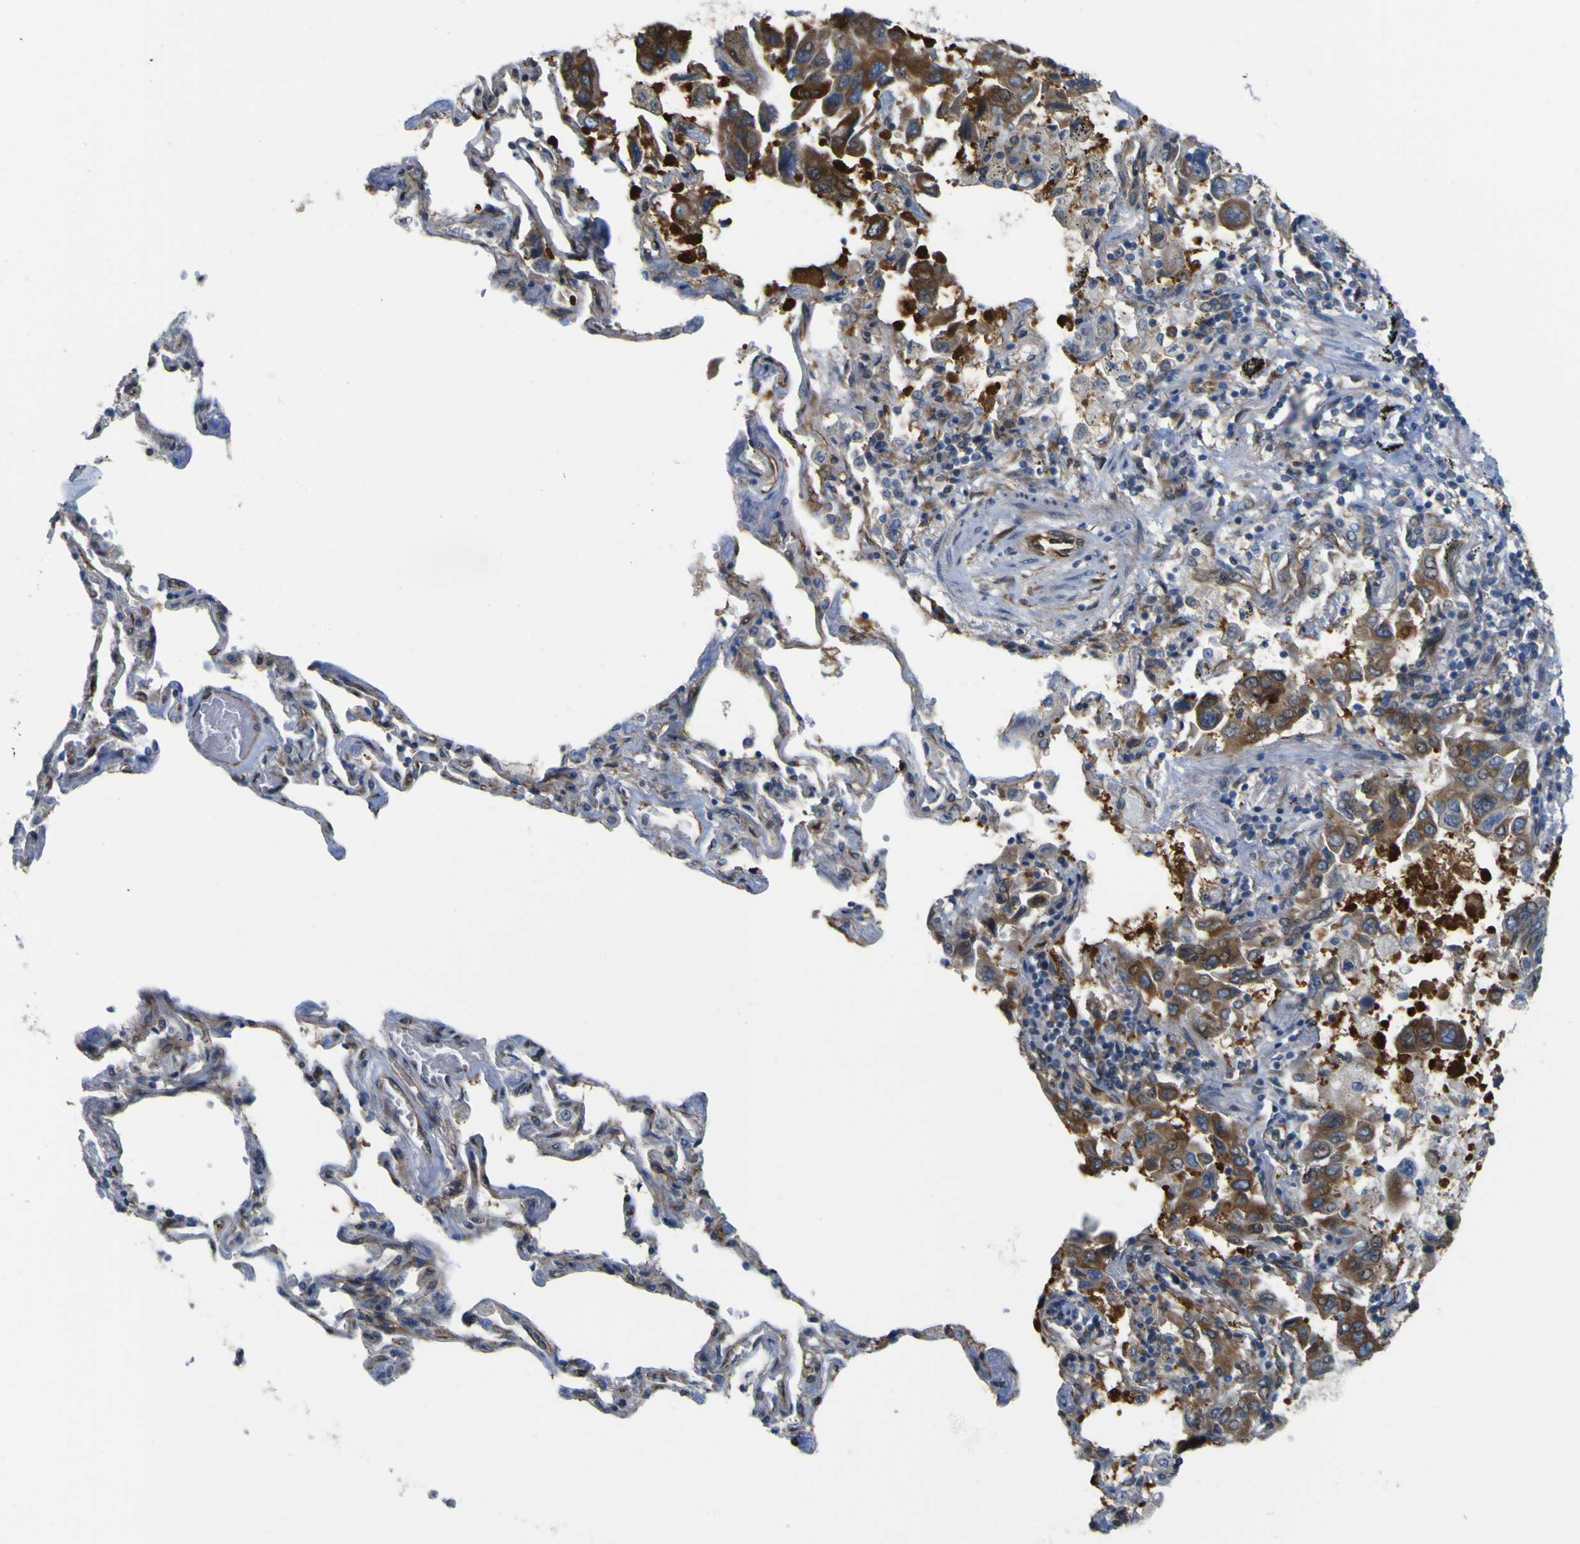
{"staining": {"intensity": "moderate", "quantity": ">75%", "location": "cytoplasmic/membranous"}, "tissue": "lung cancer", "cell_type": "Tumor cells", "image_type": "cancer", "snomed": [{"axis": "morphology", "description": "Adenocarcinoma, NOS"}, {"axis": "topography", "description": "Lung"}], "caption": "Immunohistochemistry (DAB (3,3'-diaminobenzidine)) staining of lung adenocarcinoma reveals moderate cytoplasmic/membranous protein staining in about >75% of tumor cells. The protein of interest is shown in brown color, while the nuclei are stained blue.", "gene": "JPH1", "patient": {"sex": "male", "age": 64}}